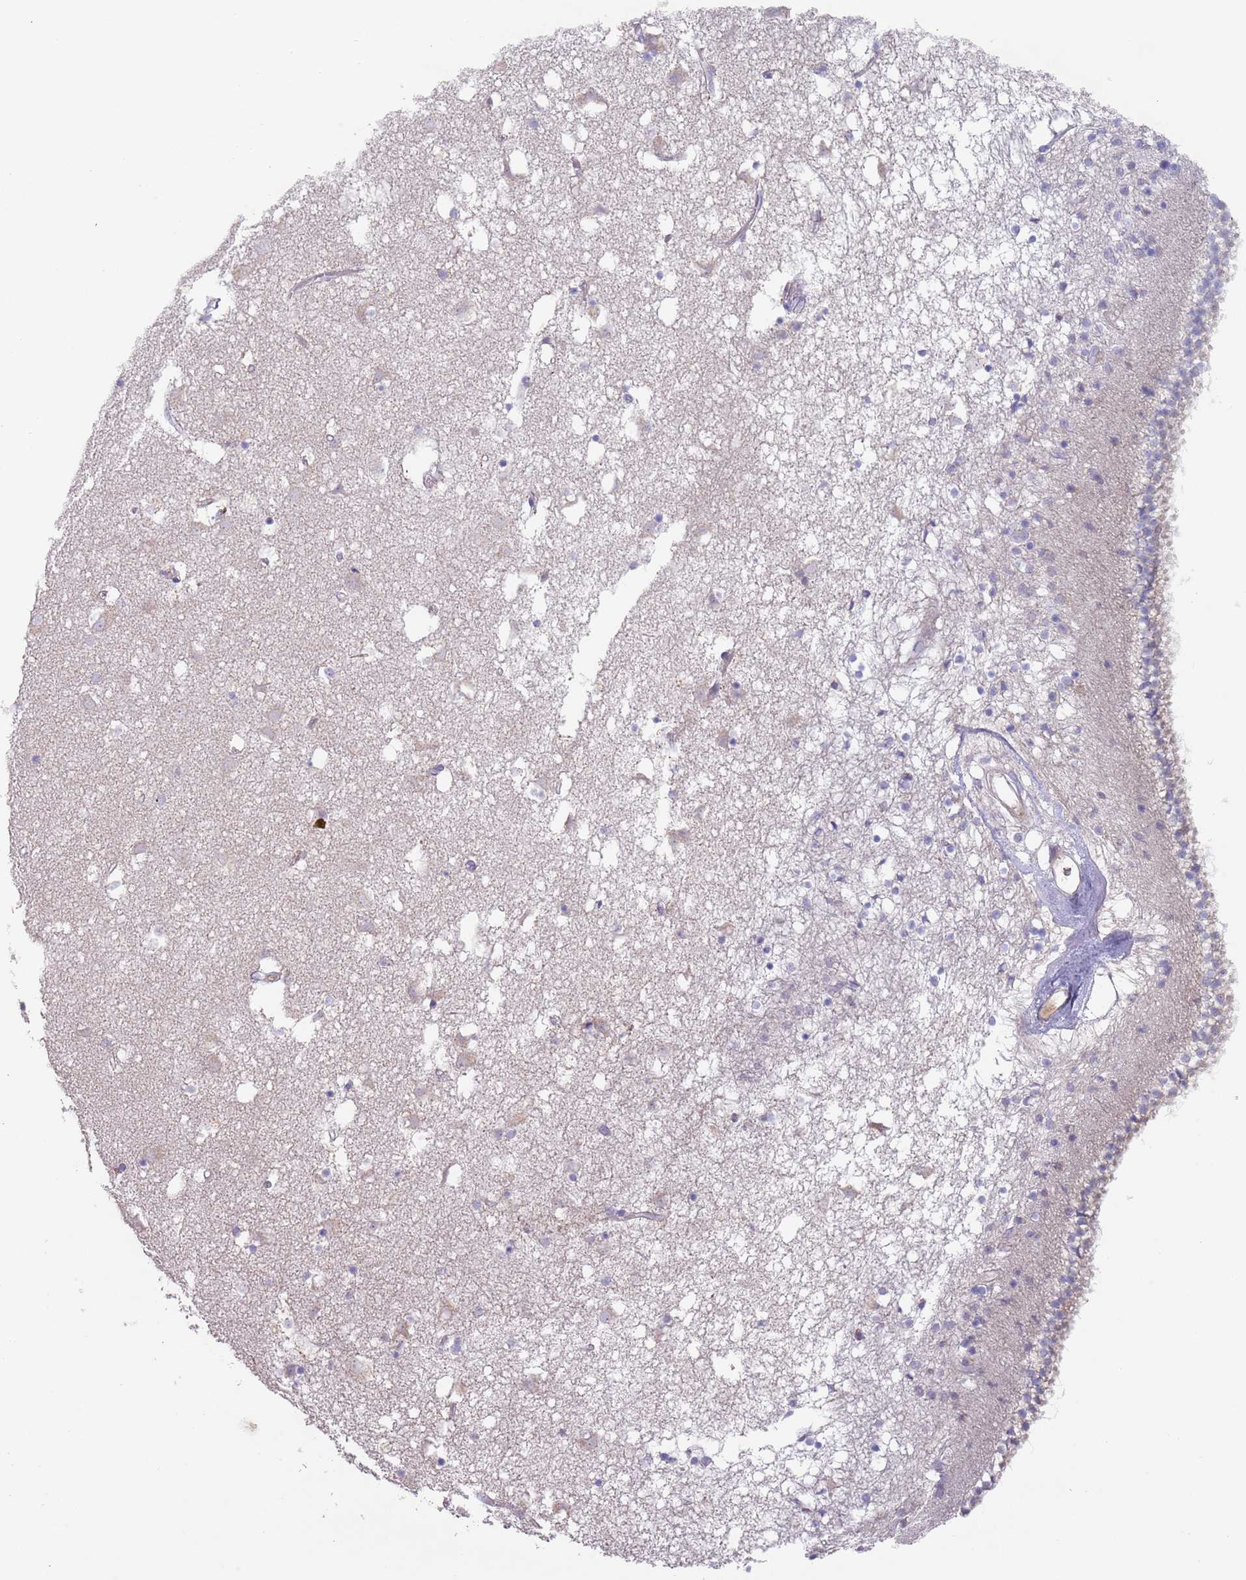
{"staining": {"intensity": "negative", "quantity": "none", "location": "none"}, "tissue": "caudate", "cell_type": "Glial cells", "image_type": "normal", "snomed": [{"axis": "morphology", "description": "Normal tissue, NOS"}, {"axis": "topography", "description": "Lateral ventricle wall"}], "caption": "This histopathology image is of normal caudate stained with immunohistochemistry to label a protein in brown with the nuclei are counter-stained blue. There is no staining in glial cells. The staining is performed using DAB (3,3'-diaminobenzidine) brown chromogen with nuclei counter-stained in using hematoxylin.", "gene": "PRAC1", "patient": {"sex": "male", "age": 70}}